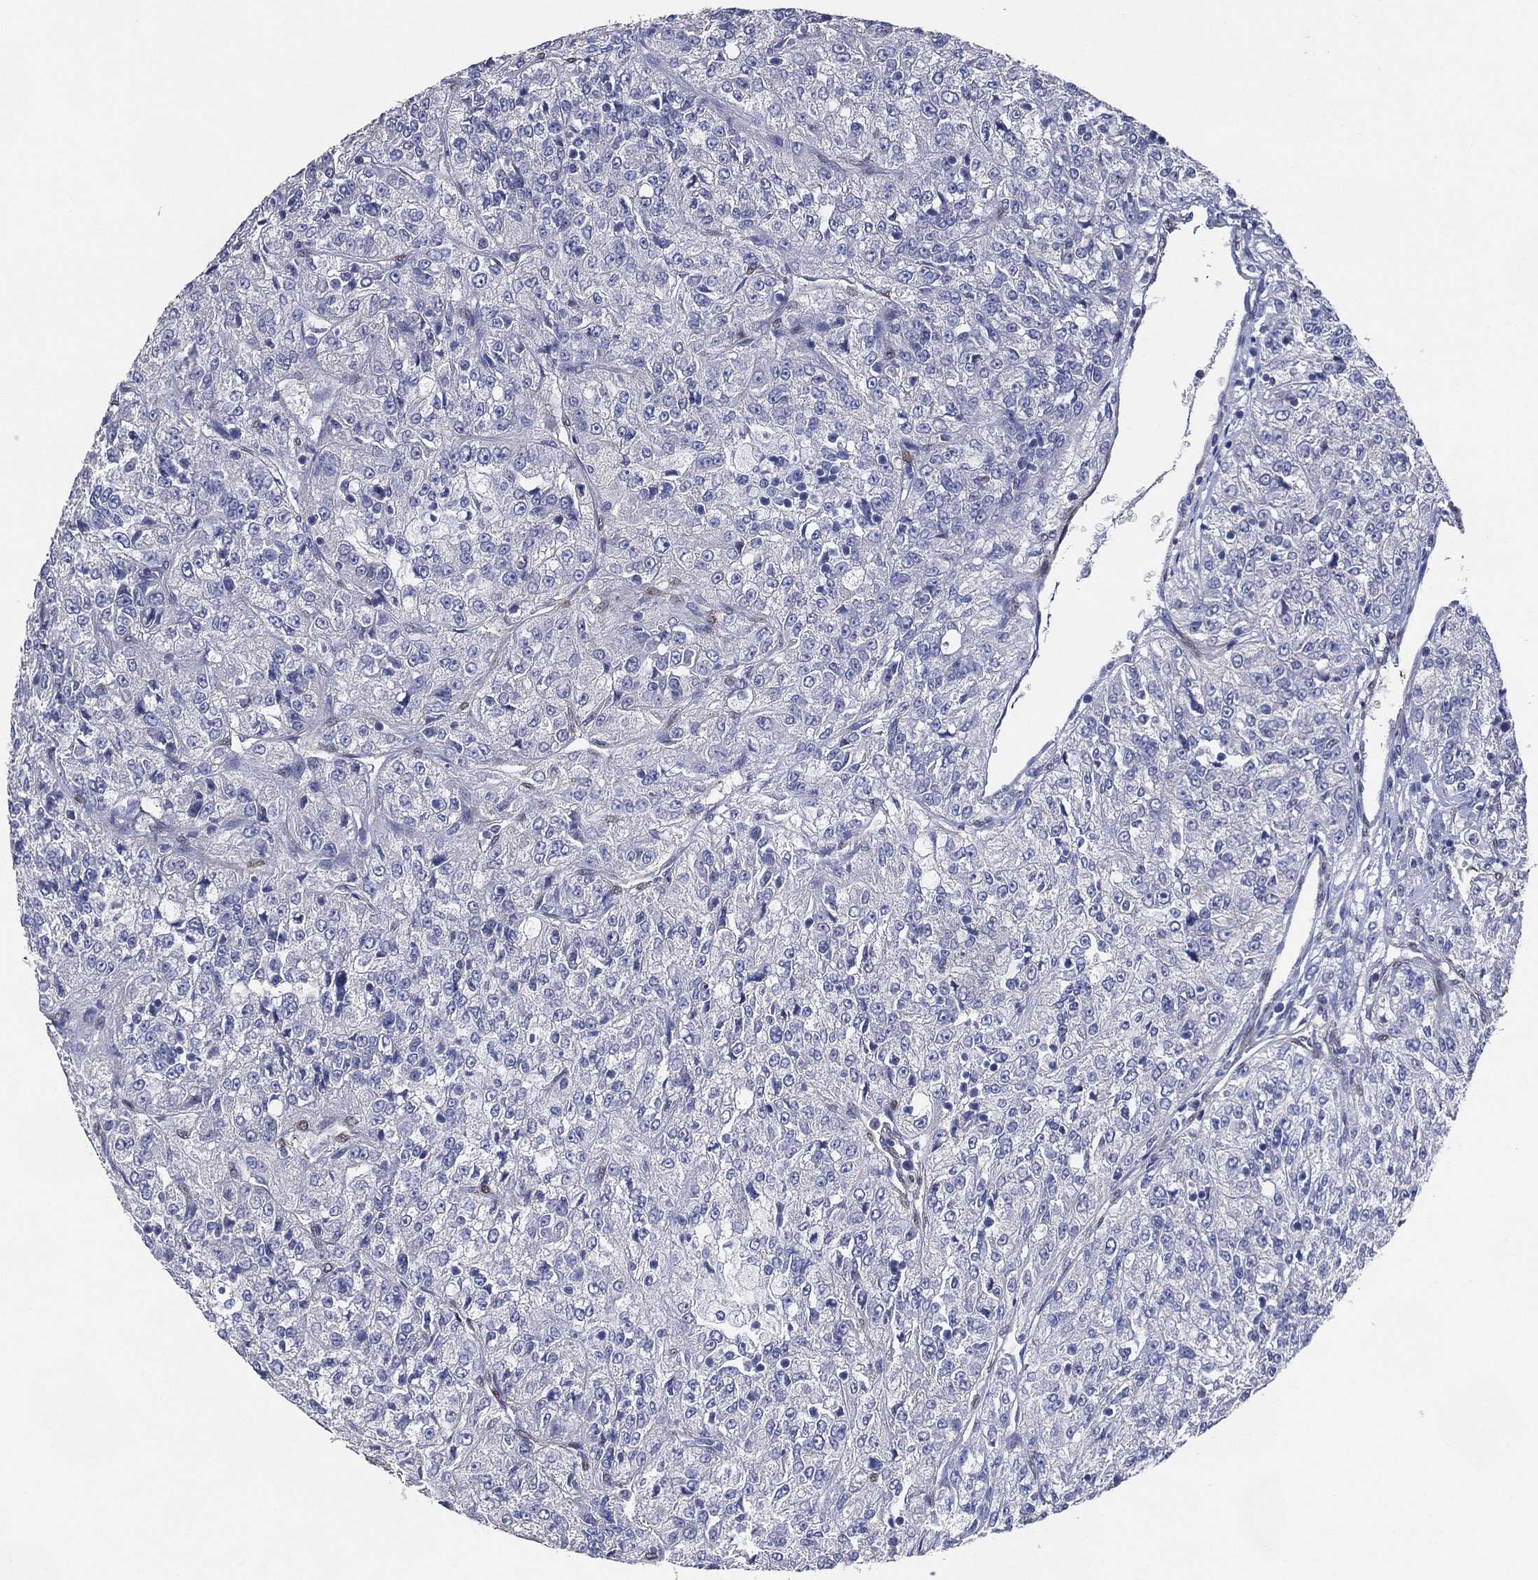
{"staining": {"intensity": "negative", "quantity": "none", "location": "none"}, "tissue": "renal cancer", "cell_type": "Tumor cells", "image_type": "cancer", "snomed": [{"axis": "morphology", "description": "Adenocarcinoma, NOS"}, {"axis": "topography", "description": "Kidney"}], "caption": "Immunohistochemistry histopathology image of renal cancer stained for a protein (brown), which shows no staining in tumor cells. (DAB IHC with hematoxylin counter stain).", "gene": "AK1", "patient": {"sex": "female", "age": 63}}